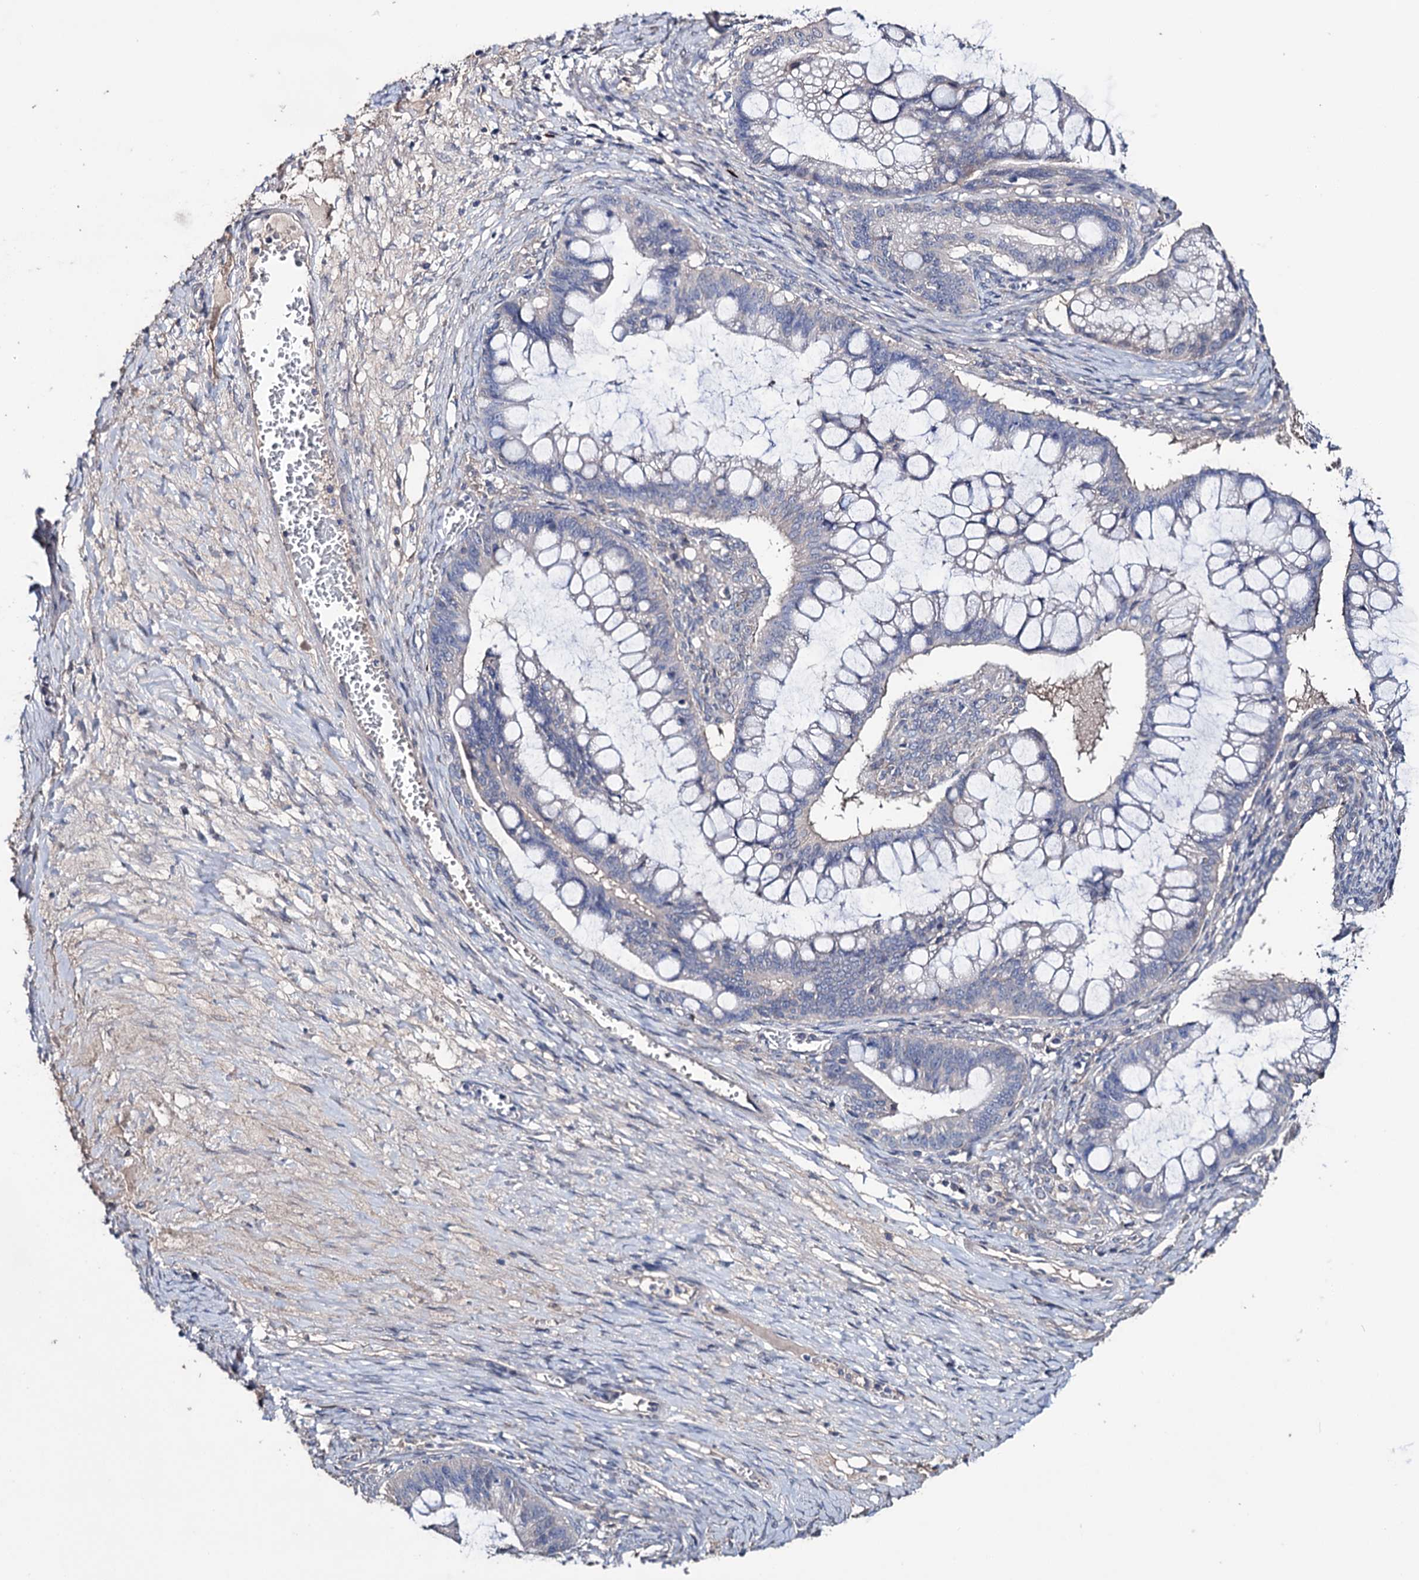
{"staining": {"intensity": "negative", "quantity": "none", "location": "none"}, "tissue": "ovarian cancer", "cell_type": "Tumor cells", "image_type": "cancer", "snomed": [{"axis": "morphology", "description": "Cystadenocarcinoma, mucinous, NOS"}, {"axis": "topography", "description": "Ovary"}], "caption": "IHC image of human mucinous cystadenocarcinoma (ovarian) stained for a protein (brown), which shows no positivity in tumor cells.", "gene": "EPB41L5", "patient": {"sex": "female", "age": 73}}